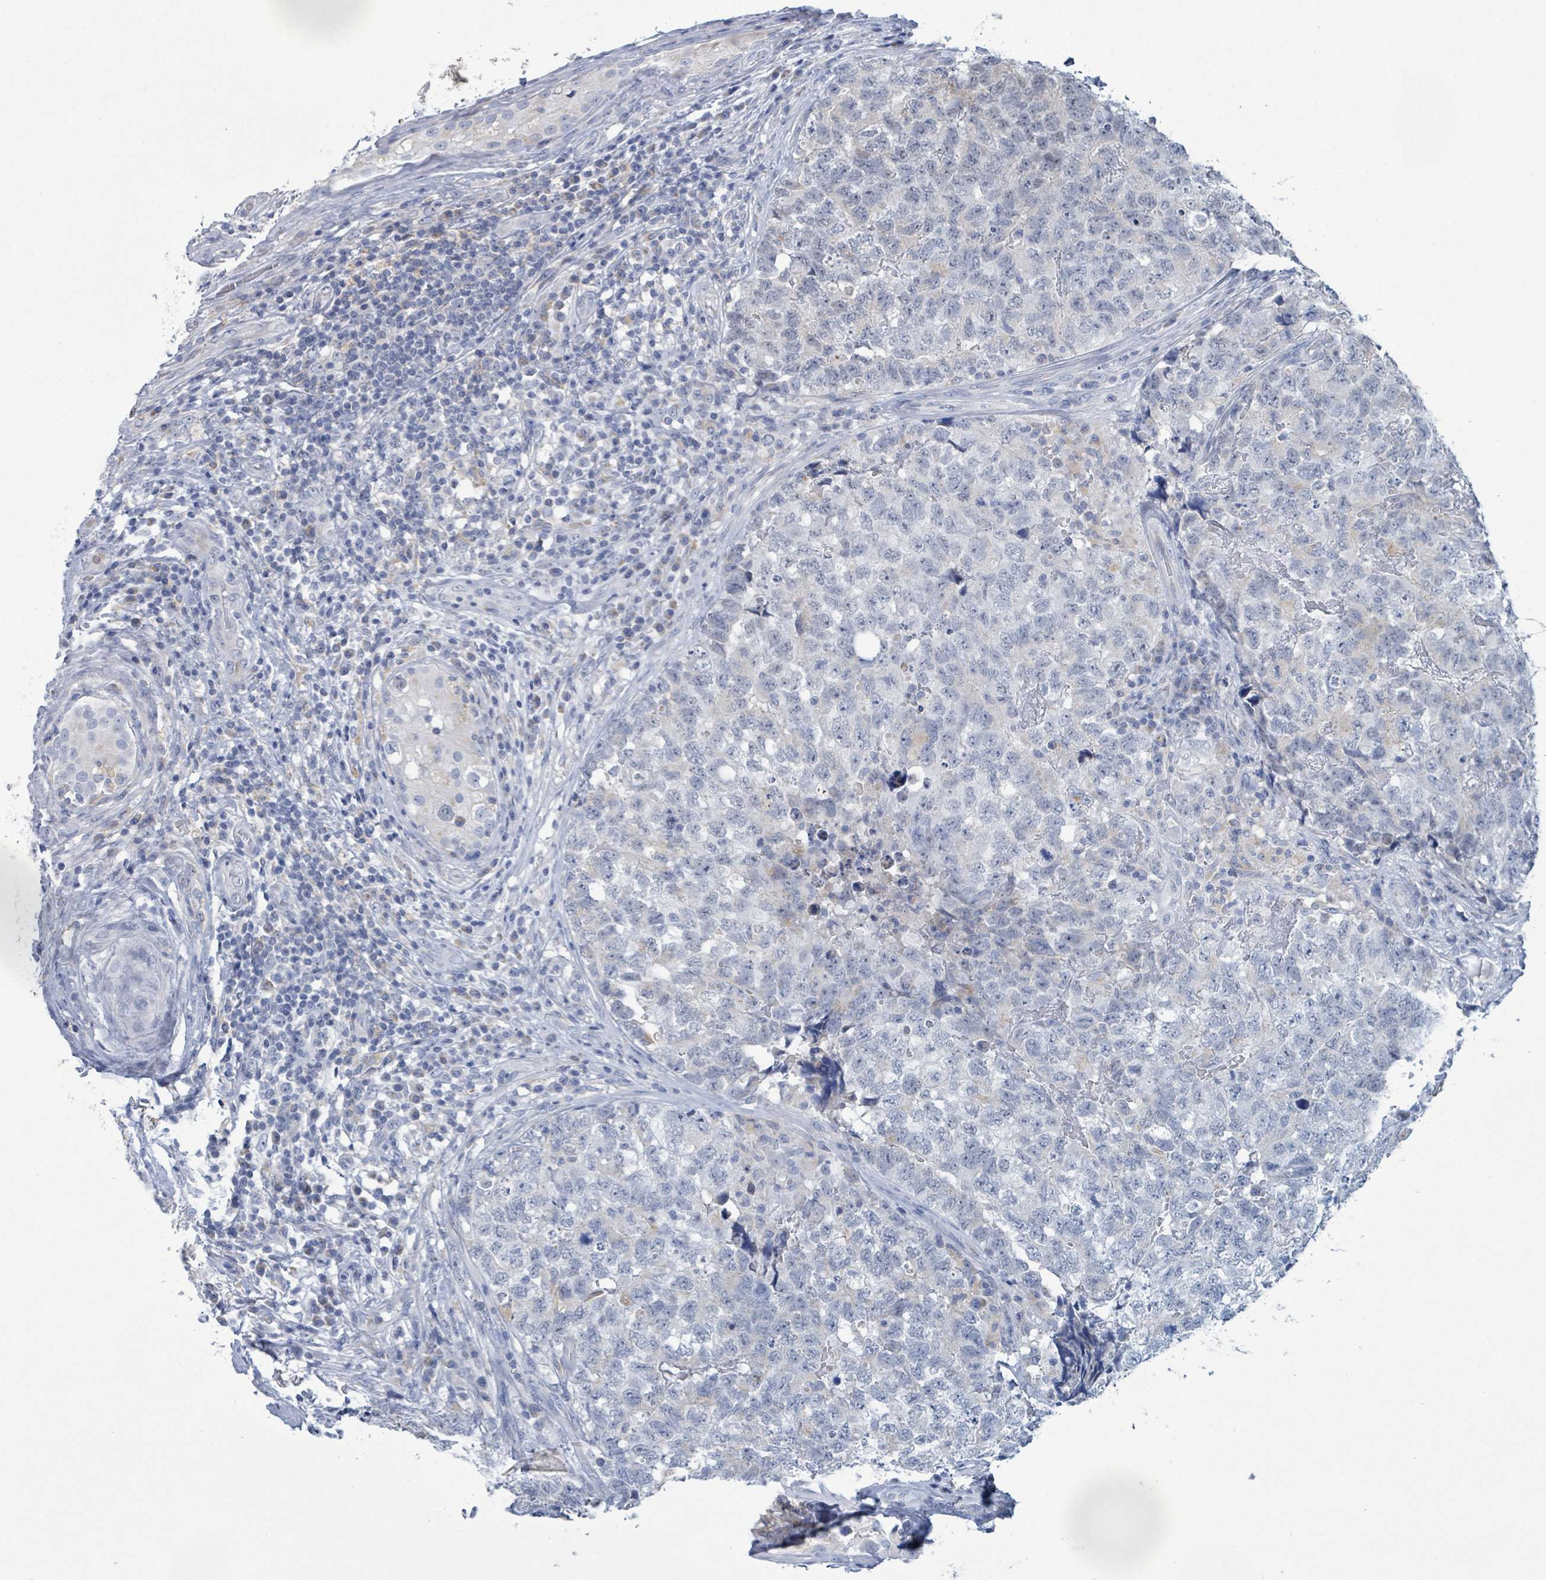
{"staining": {"intensity": "negative", "quantity": "none", "location": "none"}, "tissue": "testis cancer", "cell_type": "Tumor cells", "image_type": "cancer", "snomed": [{"axis": "morphology", "description": "Carcinoma, Embryonal, NOS"}, {"axis": "topography", "description": "Testis"}], "caption": "Immunohistochemistry of testis cancer (embryonal carcinoma) displays no staining in tumor cells.", "gene": "AKR1C4", "patient": {"sex": "male", "age": 31}}